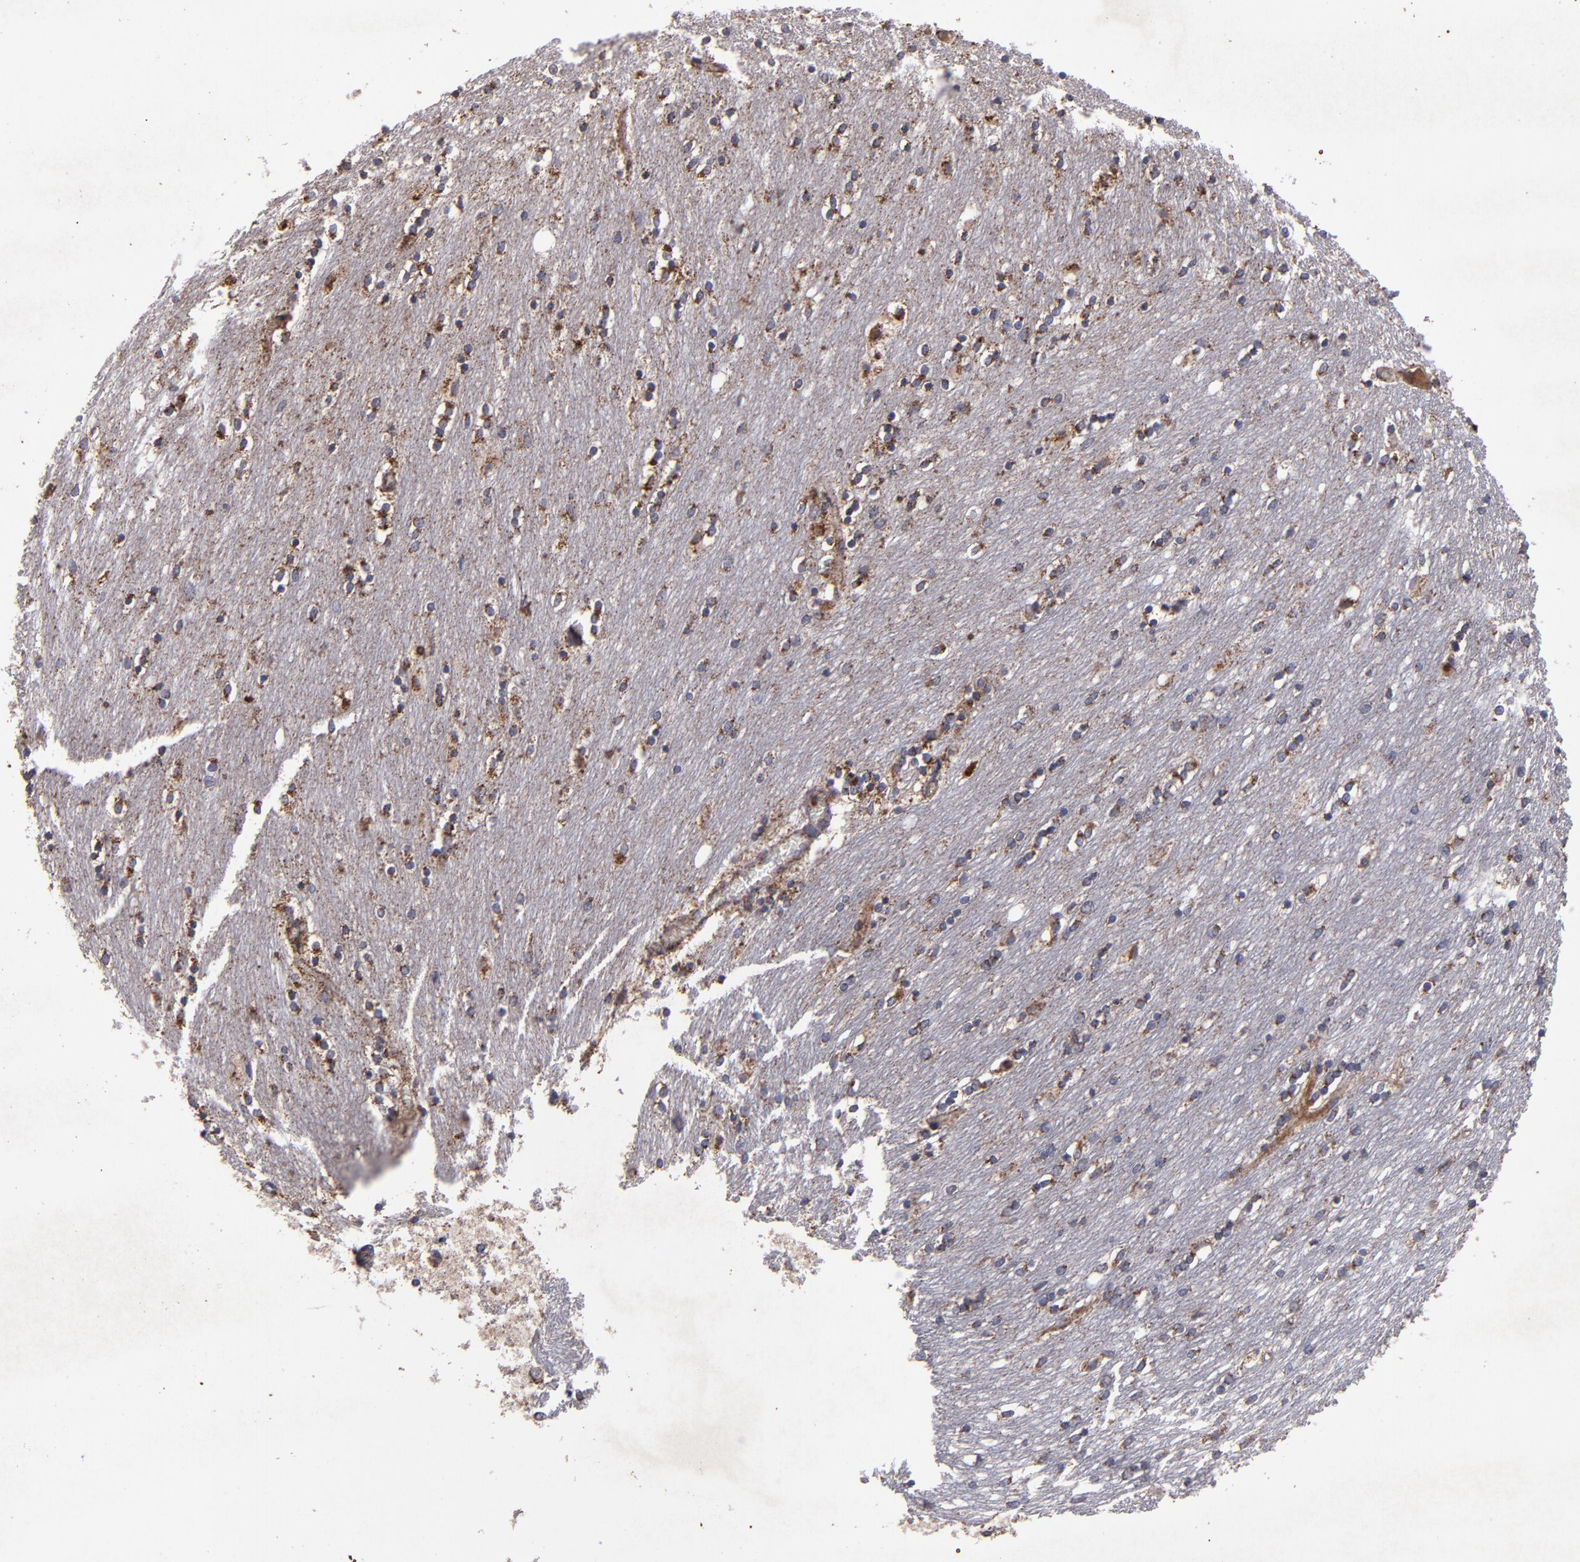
{"staining": {"intensity": "weak", "quantity": "25%-75%", "location": "cytoplasmic/membranous"}, "tissue": "caudate", "cell_type": "Glial cells", "image_type": "normal", "snomed": [{"axis": "morphology", "description": "Normal tissue, NOS"}, {"axis": "topography", "description": "Lateral ventricle wall"}], "caption": "Immunohistochemical staining of benign human caudate exhibits low levels of weak cytoplasmic/membranous positivity in about 25%-75% of glial cells. (DAB IHC with brightfield microscopy, high magnification).", "gene": "TIMM9", "patient": {"sex": "female", "age": 54}}